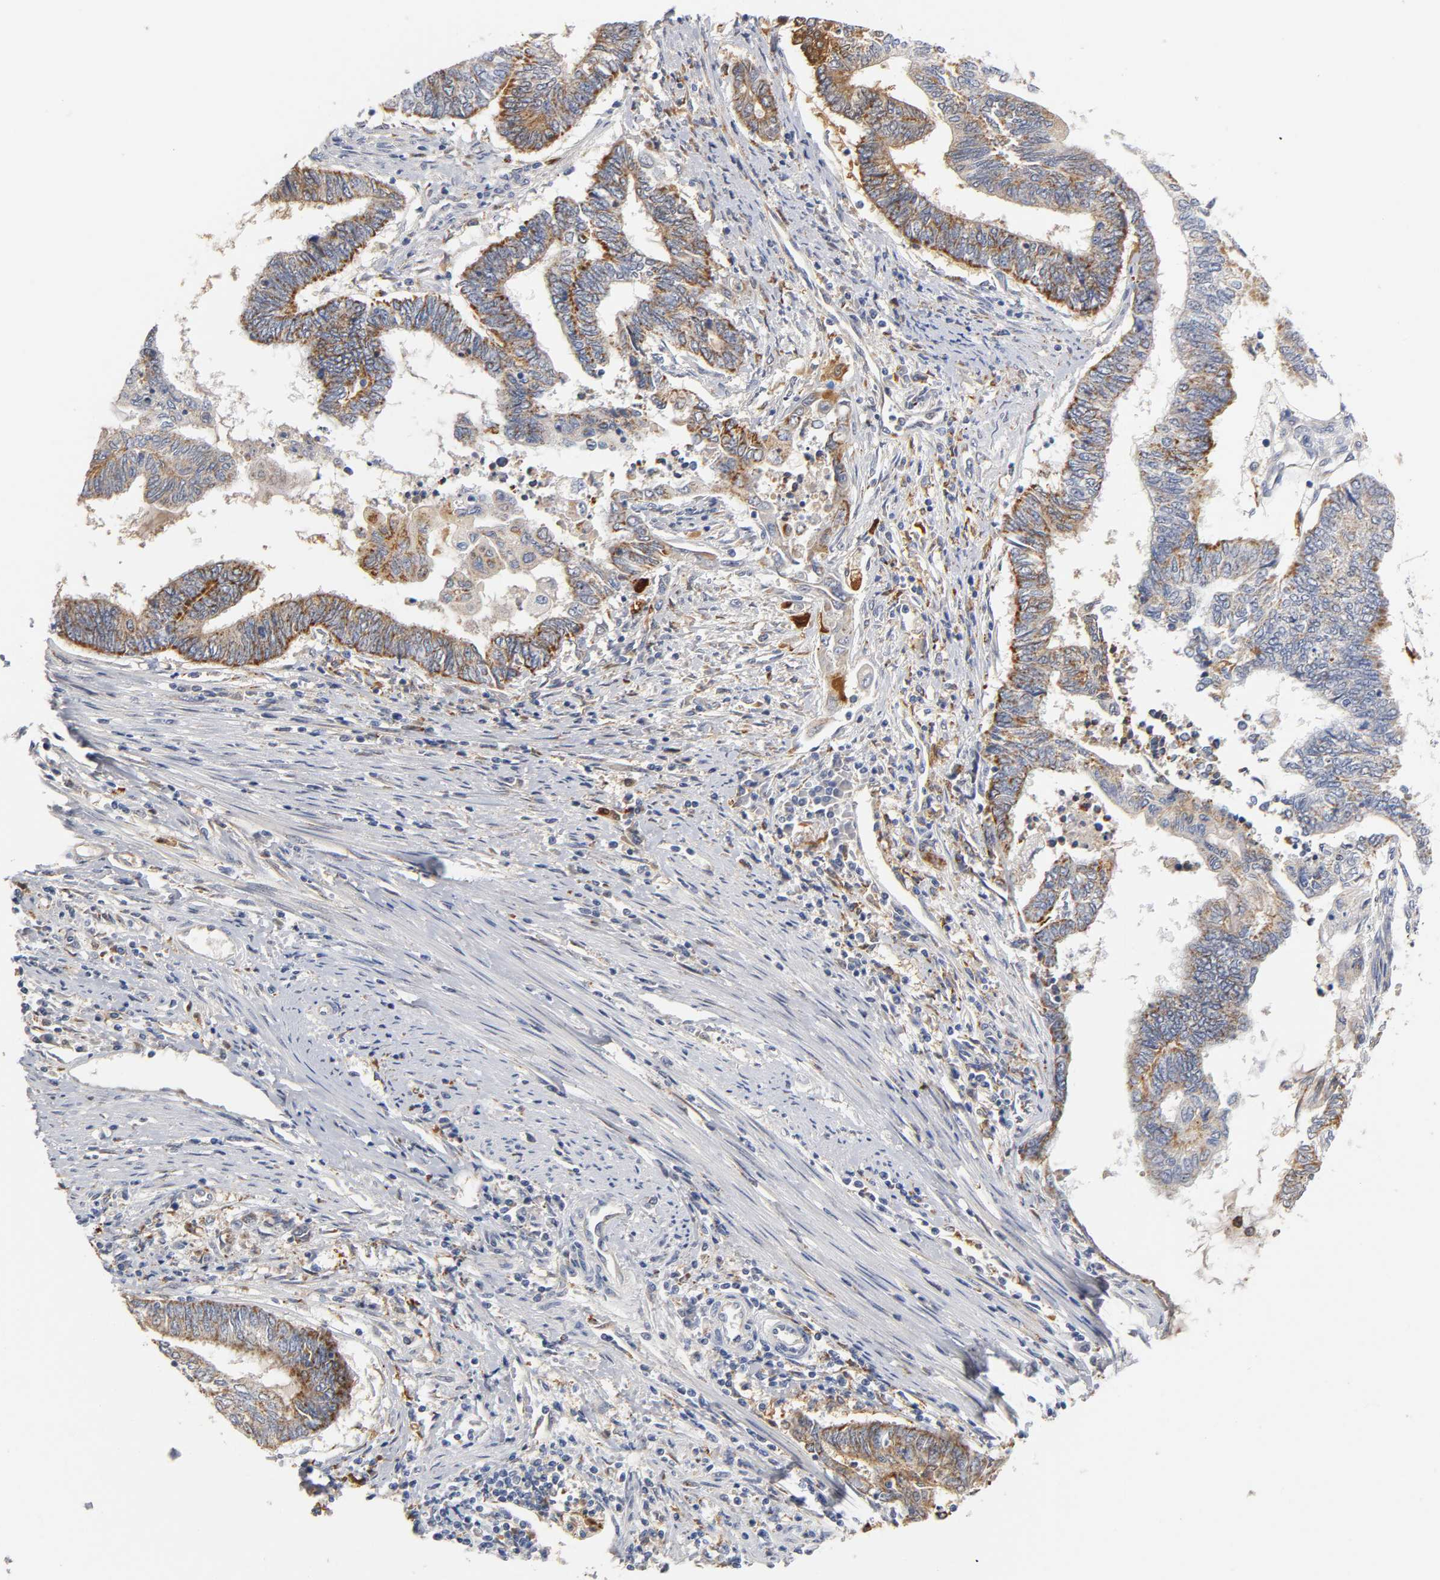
{"staining": {"intensity": "moderate", "quantity": ">75%", "location": "cytoplasmic/membranous"}, "tissue": "endometrial cancer", "cell_type": "Tumor cells", "image_type": "cancer", "snomed": [{"axis": "morphology", "description": "Adenocarcinoma, NOS"}, {"axis": "topography", "description": "Uterus"}, {"axis": "topography", "description": "Endometrium"}], "caption": "DAB (3,3'-diaminobenzidine) immunohistochemical staining of adenocarcinoma (endometrial) exhibits moderate cytoplasmic/membranous protein expression in approximately >75% of tumor cells. Nuclei are stained in blue.", "gene": "ISG15", "patient": {"sex": "female", "age": 70}}